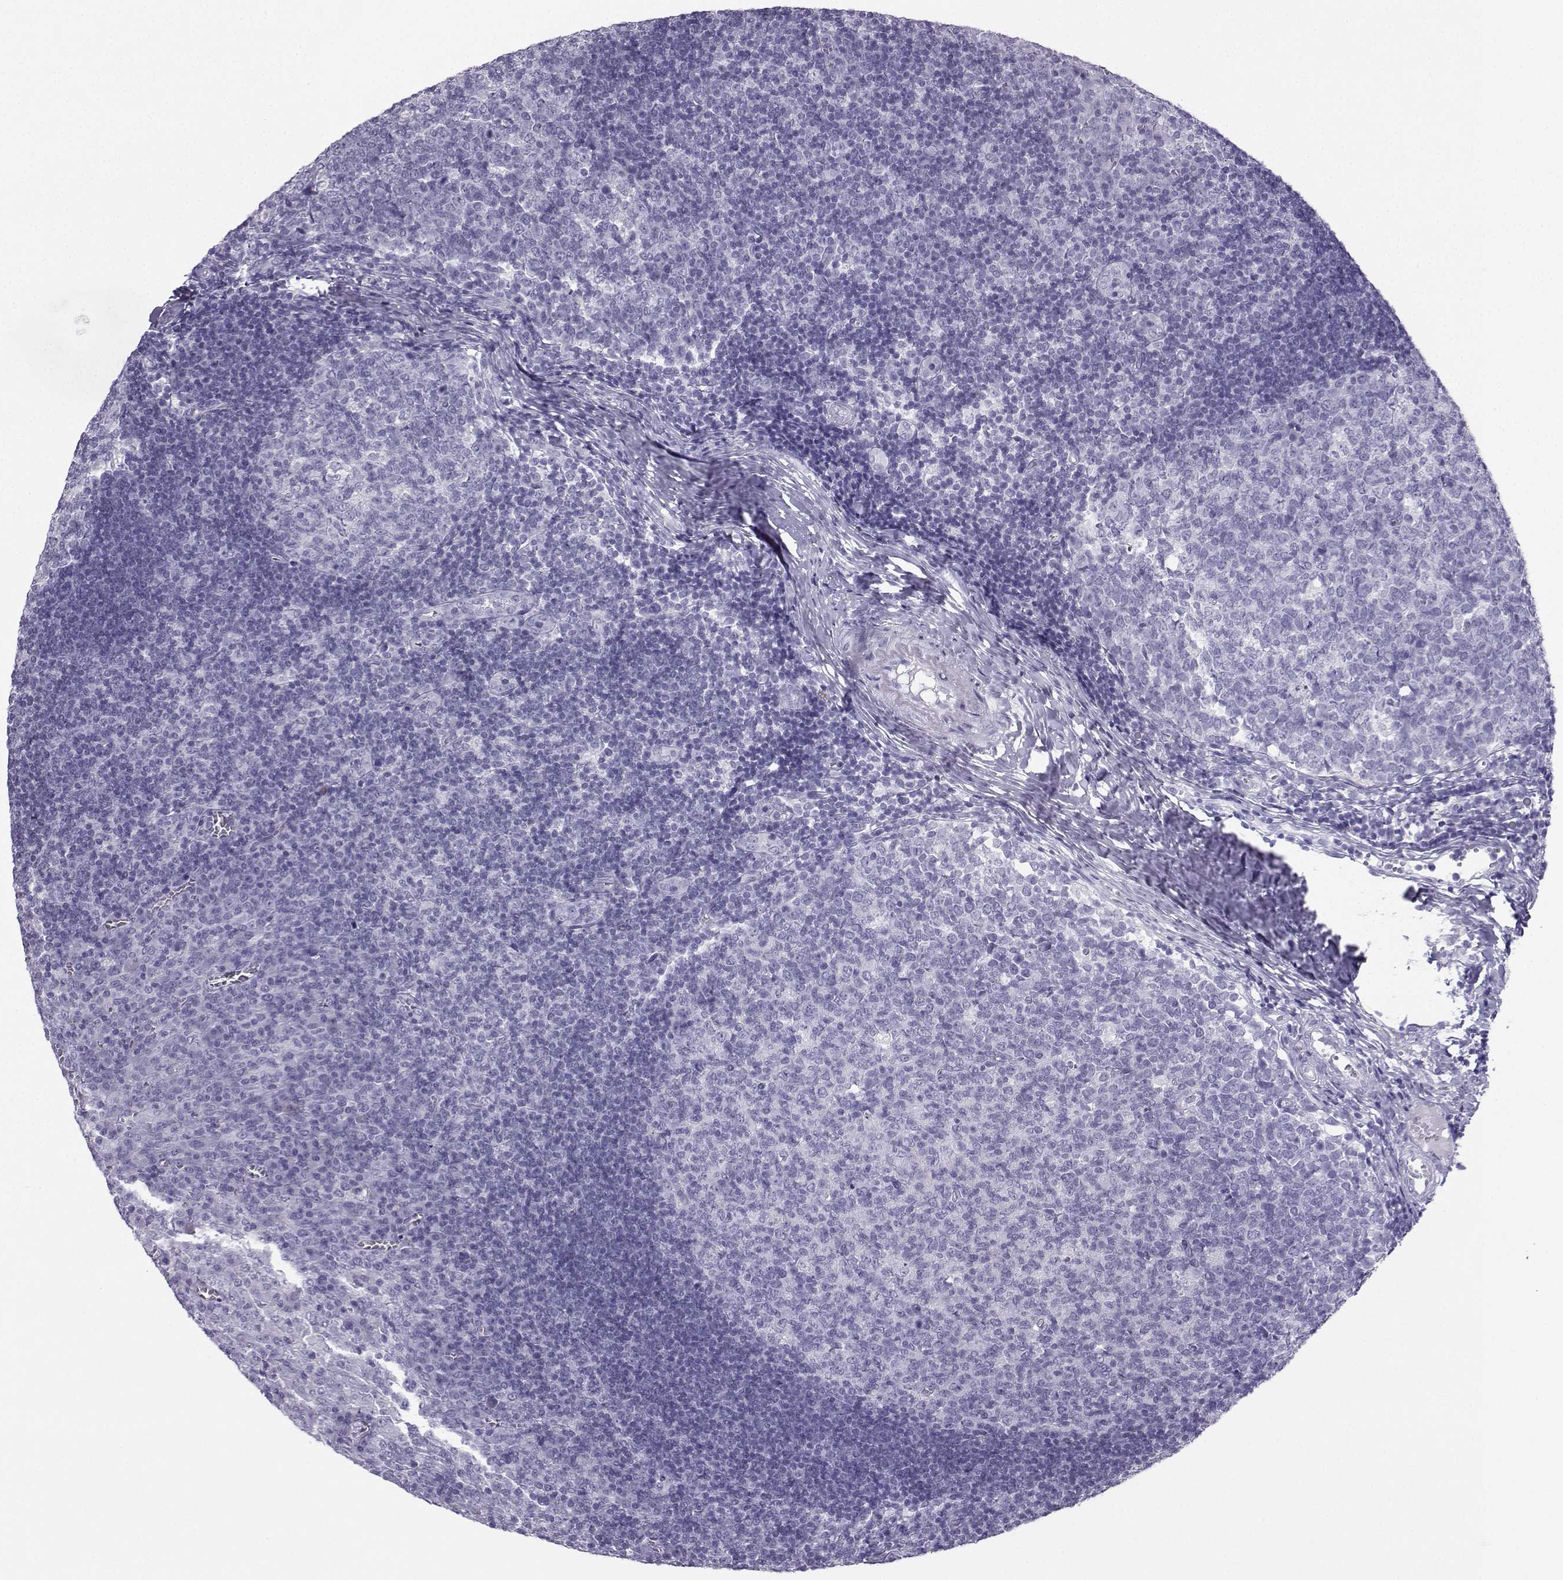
{"staining": {"intensity": "negative", "quantity": "none", "location": "none"}, "tissue": "tonsil", "cell_type": "Germinal center cells", "image_type": "normal", "snomed": [{"axis": "morphology", "description": "Normal tissue, NOS"}, {"axis": "topography", "description": "Tonsil"}], "caption": "The histopathology image demonstrates no significant positivity in germinal center cells of tonsil. (DAB (3,3'-diaminobenzidine) immunohistochemistry (IHC), high magnification).", "gene": "NEFL", "patient": {"sex": "female", "age": 13}}